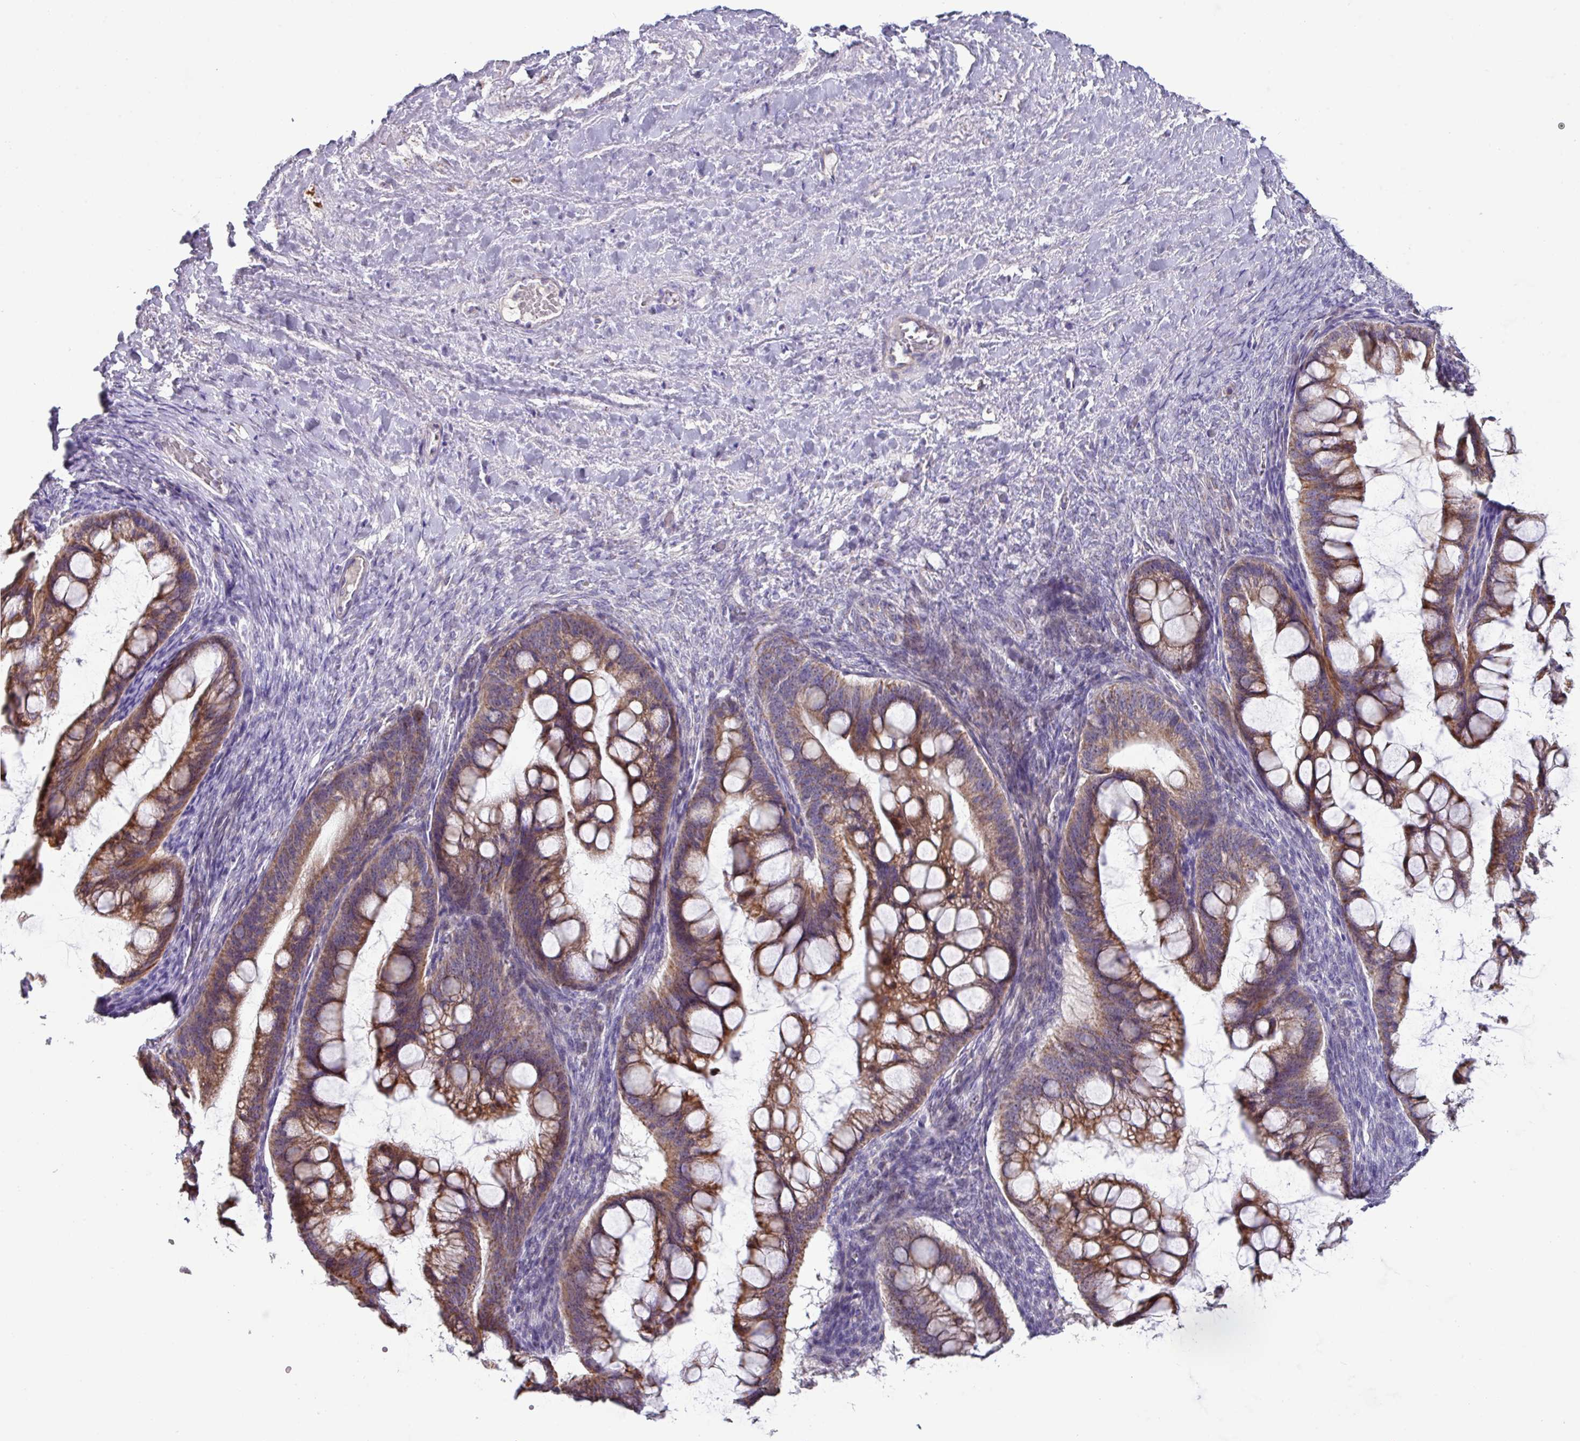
{"staining": {"intensity": "moderate", "quantity": ">75%", "location": "cytoplasmic/membranous"}, "tissue": "ovarian cancer", "cell_type": "Tumor cells", "image_type": "cancer", "snomed": [{"axis": "morphology", "description": "Cystadenocarcinoma, mucinous, NOS"}, {"axis": "topography", "description": "Ovary"}], "caption": "Immunohistochemical staining of human mucinous cystadenocarcinoma (ovarian) demonstrates medium levels of moderate cytoplasmic/membranous protein expression in approximately >75% of tumor cells.", "gene": "MT-ND4", "patient": {"sex": "female", "age": 73}}